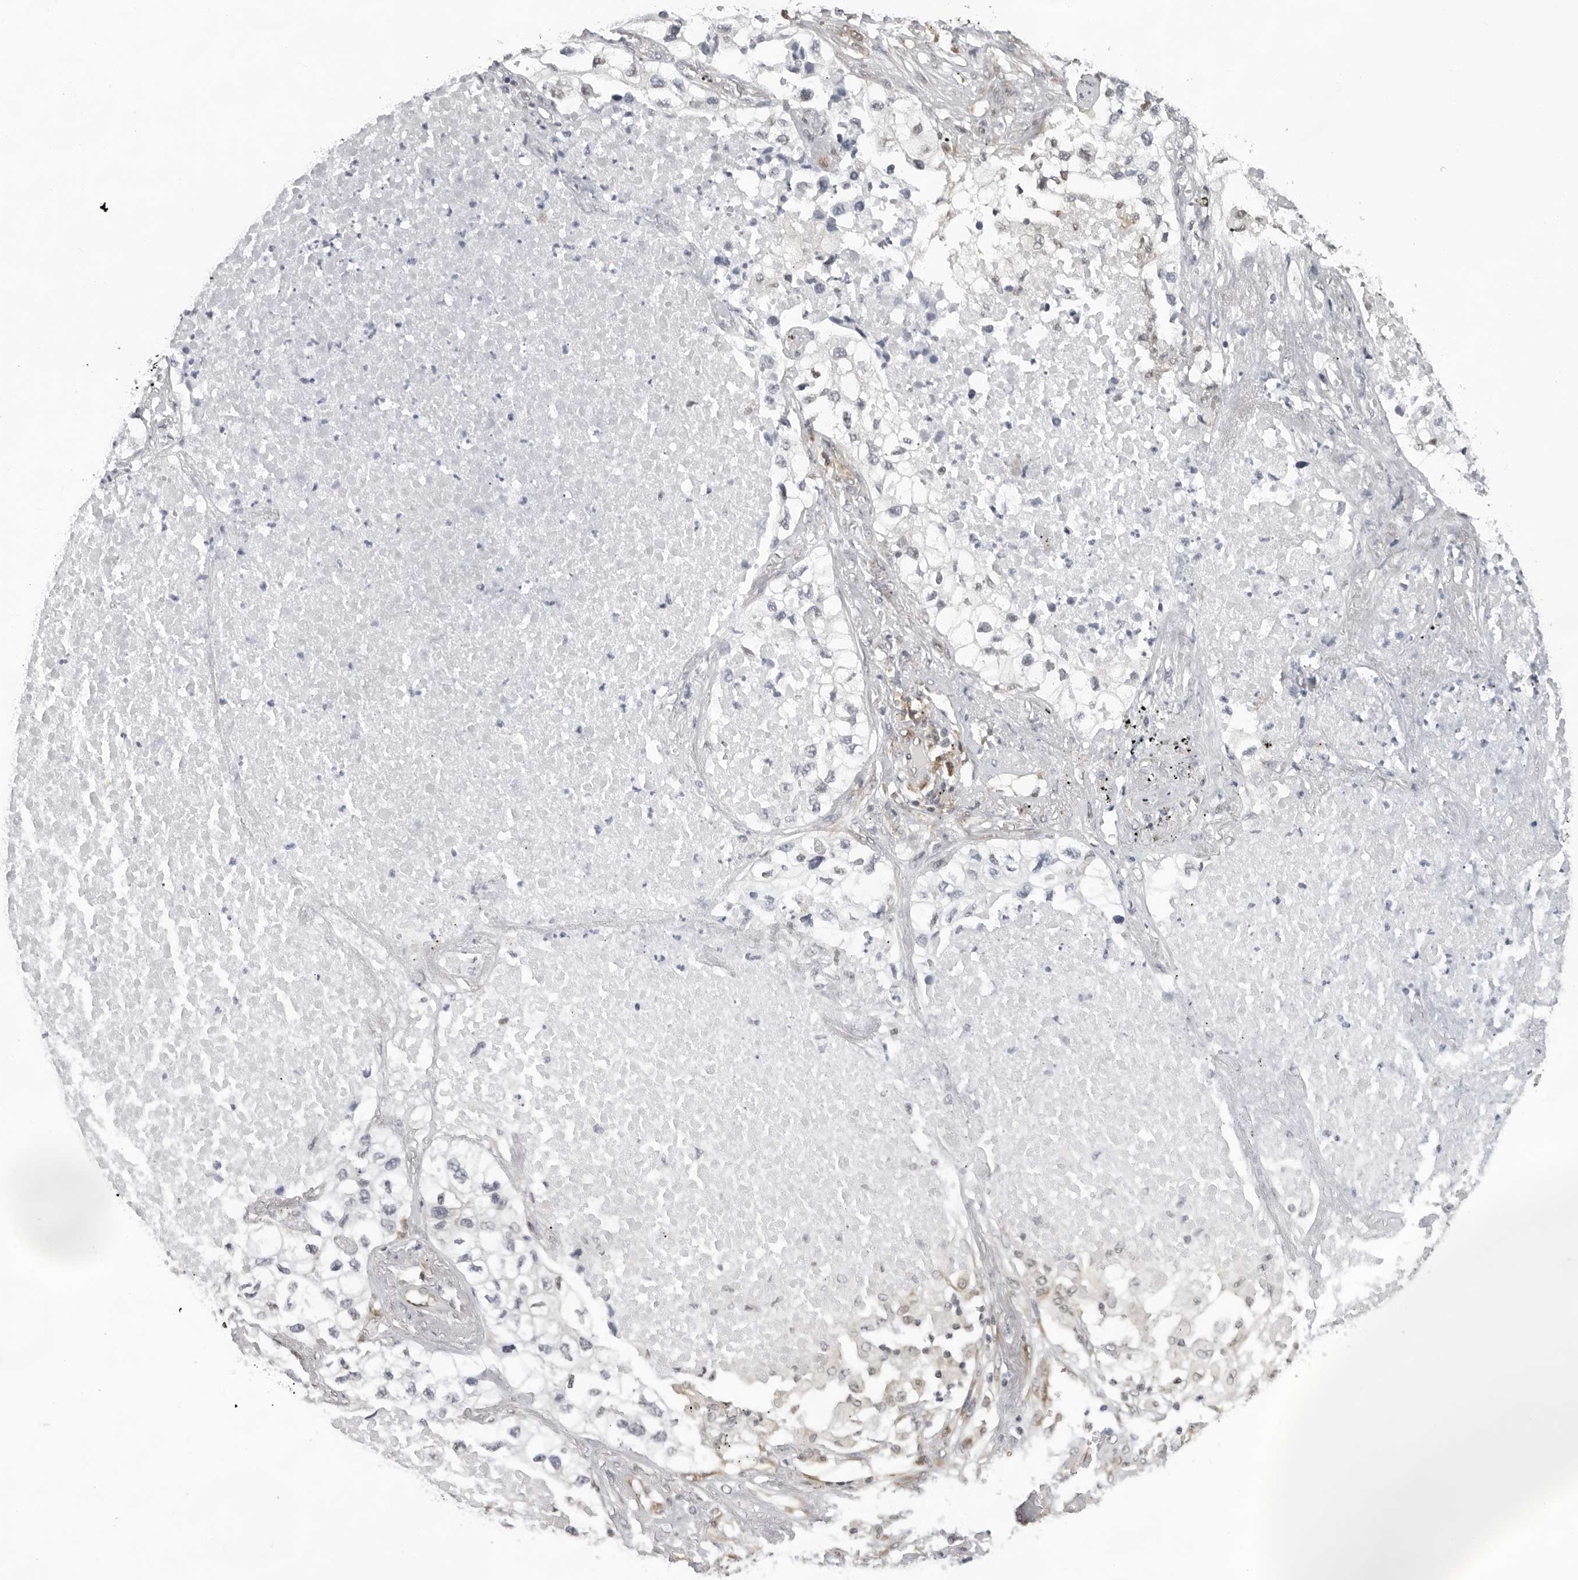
{"staining": {"intensity": "negative", "quantity": "none", "location": "none"}, "tissue": "lung cancer", "cell_type": "Tumor cells", "image_type": "cancer", "snomed": [{"axis": "morphology", "description": "Adenocarcinoma, NOS"}, {"axis": "topography", "description": "Lung"}], "caption": "Immunohistochemical staining of lung adenocarcinoma reveals no significant positivity in tumor cells.", "gene": "CASP7", "patient": {"sex": "male", "age": 63}}